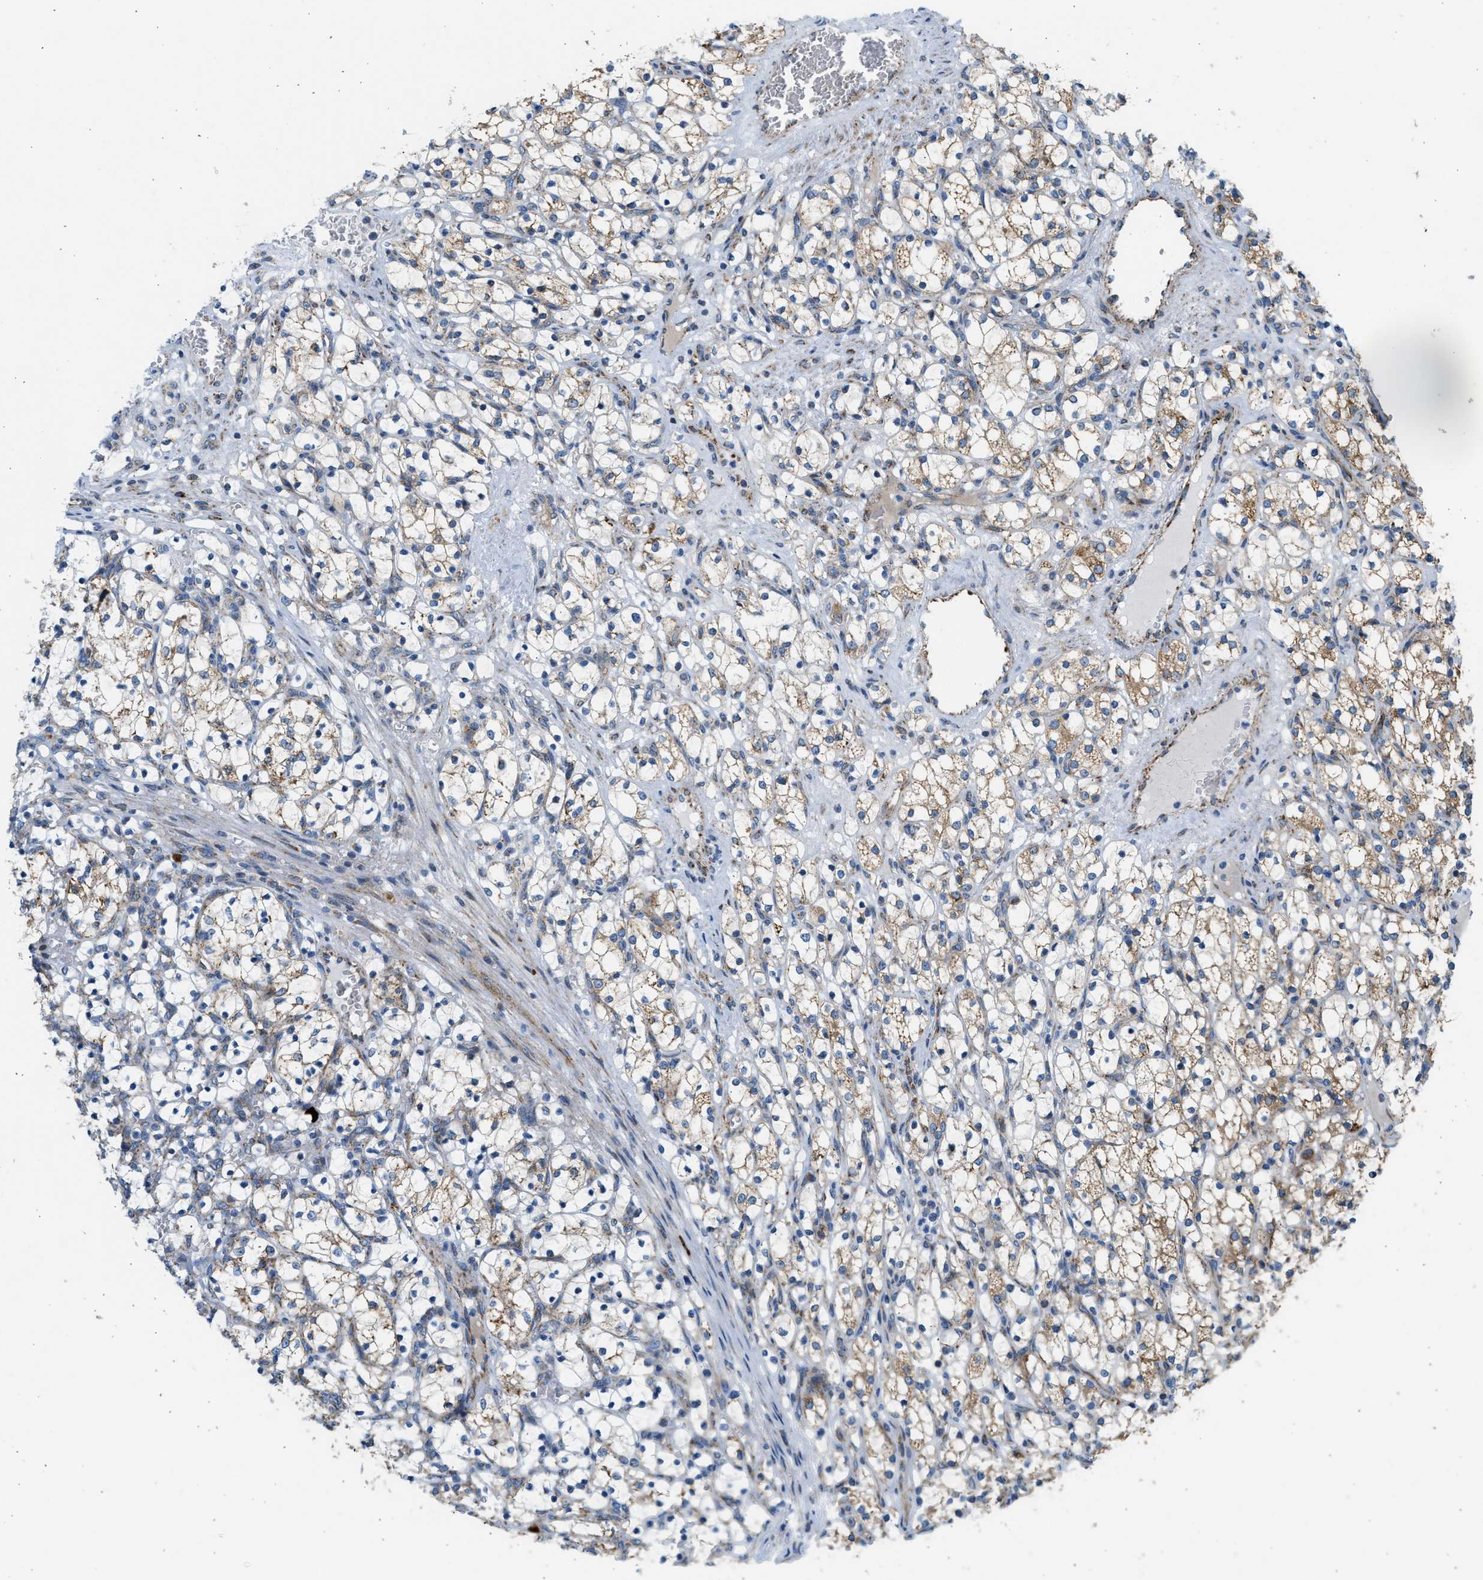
{"staining": {"intensity": "moderate", "quantity": "25%-75%", "location": "cytoplasmic/membranous"}, "tissue": "renal cancer", "cell_type": "Tumor cells", "image_type": "cancer", "snomed": [{"axis": "morphology", "description": "Adenocarcinoma, NOS"}, {"axis": "topography", "description": "Kidney"}], "caption": "This micrograph shows IHC staining of human adenocarcinoma (renal), with medium moderate cytoplasmic/membranous positivity in approximately 25%-75% of tumor cells.", "gene": "KCNMB3", "patient": {"sex": "female", "age": 69}}